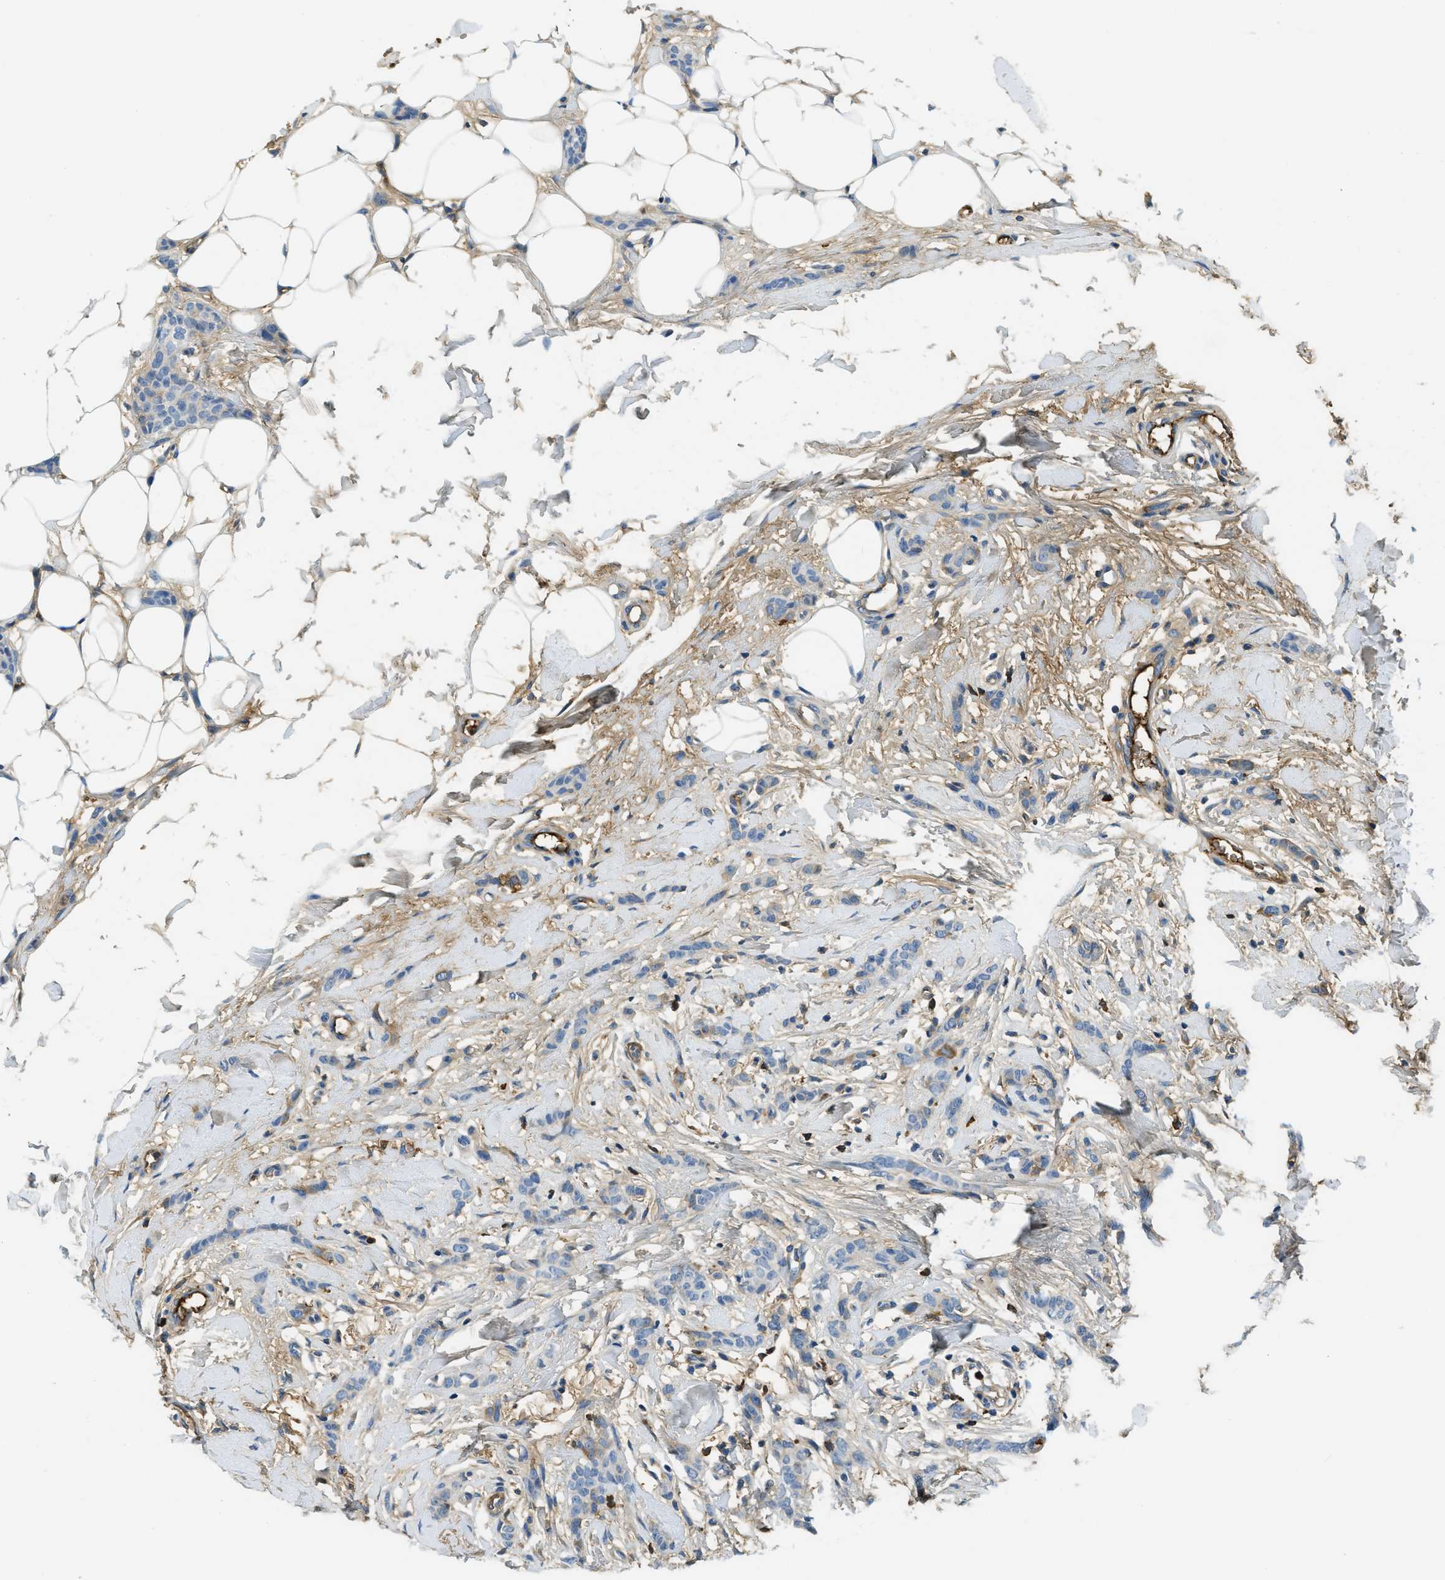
{"staining": {"intensity": "negative", "quantity": "none", "location": "none"}, "tissue": "breast cancer", "cell_type": "Tumor cells", "image_type": "cancer", "snomed": [{"axis": "morphology", "description": "Lobular carcinoma"}, {"axis": "topography", "description": "Skin"}, {"axis": "topography", "description": "Breast"}], "caption": "An immunohistochemistry (IHC) image of lobular carcinoma (breast) is shown. There is no staining in tumor cells of lobular carcinoma (breast).", "gene": "PRTN3", "patient": {"sex": "female", "age": 46}}